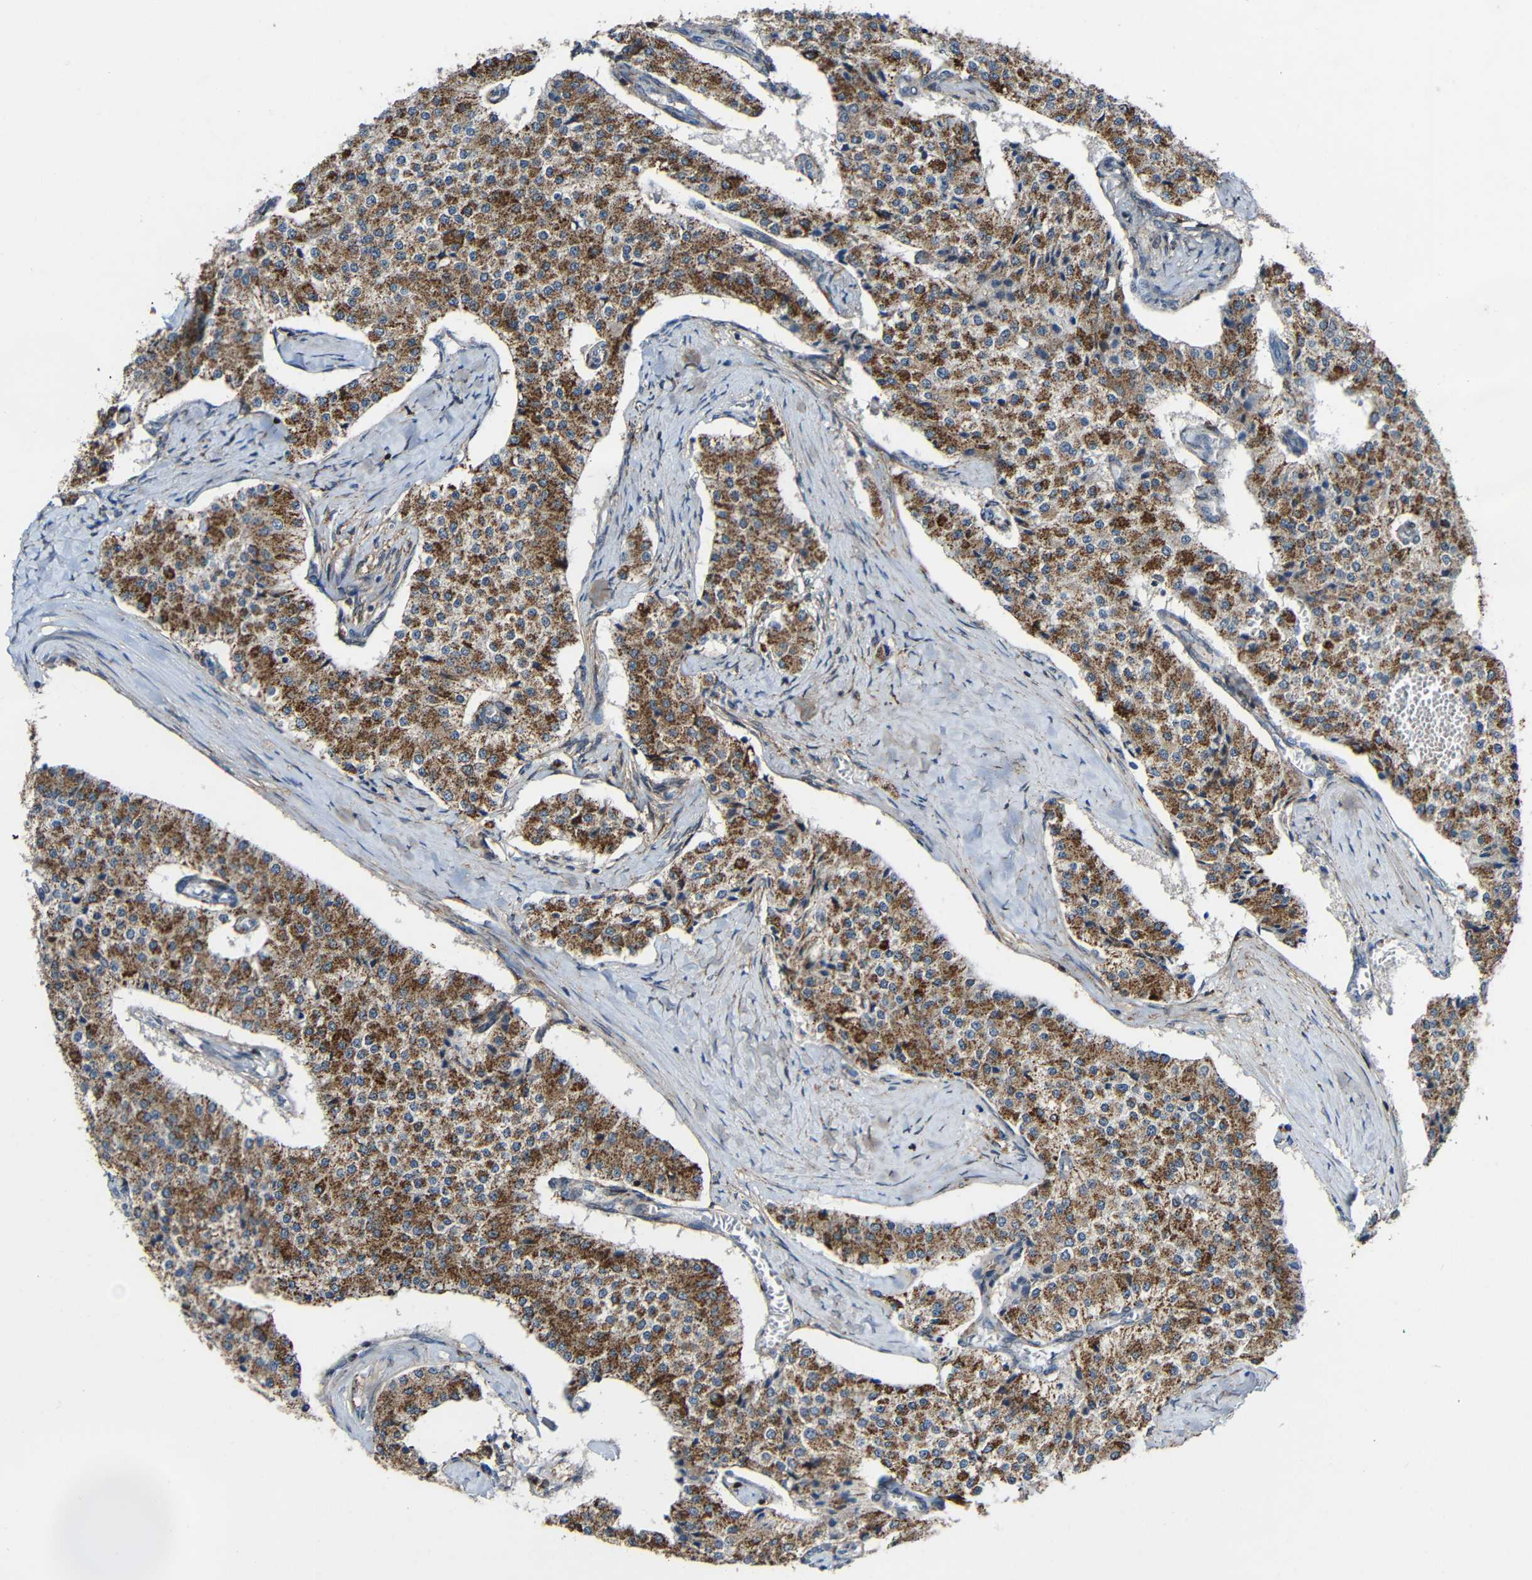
{"staining": {"intensity": "moderate", "quantity": ">75%", "location": "cytoplasmic/membranous"}, "tissue": "carcinoid", "cell_type": "Tumor cells", "image_type": "cancer", "snomed": [{"axis": "morphology", "description": "Carcinoid, malignant, NOS"}, {"axis": "topography", "description": "Colon"}], "caption": "The image displays immunohistochemical staining of carcinoid. There is moderate cytoplasmic/membranous staining is seen in about >75% of tumor cells.", "gene": "C1GALT1", "patient": {"sex": "female", "age": 52}}